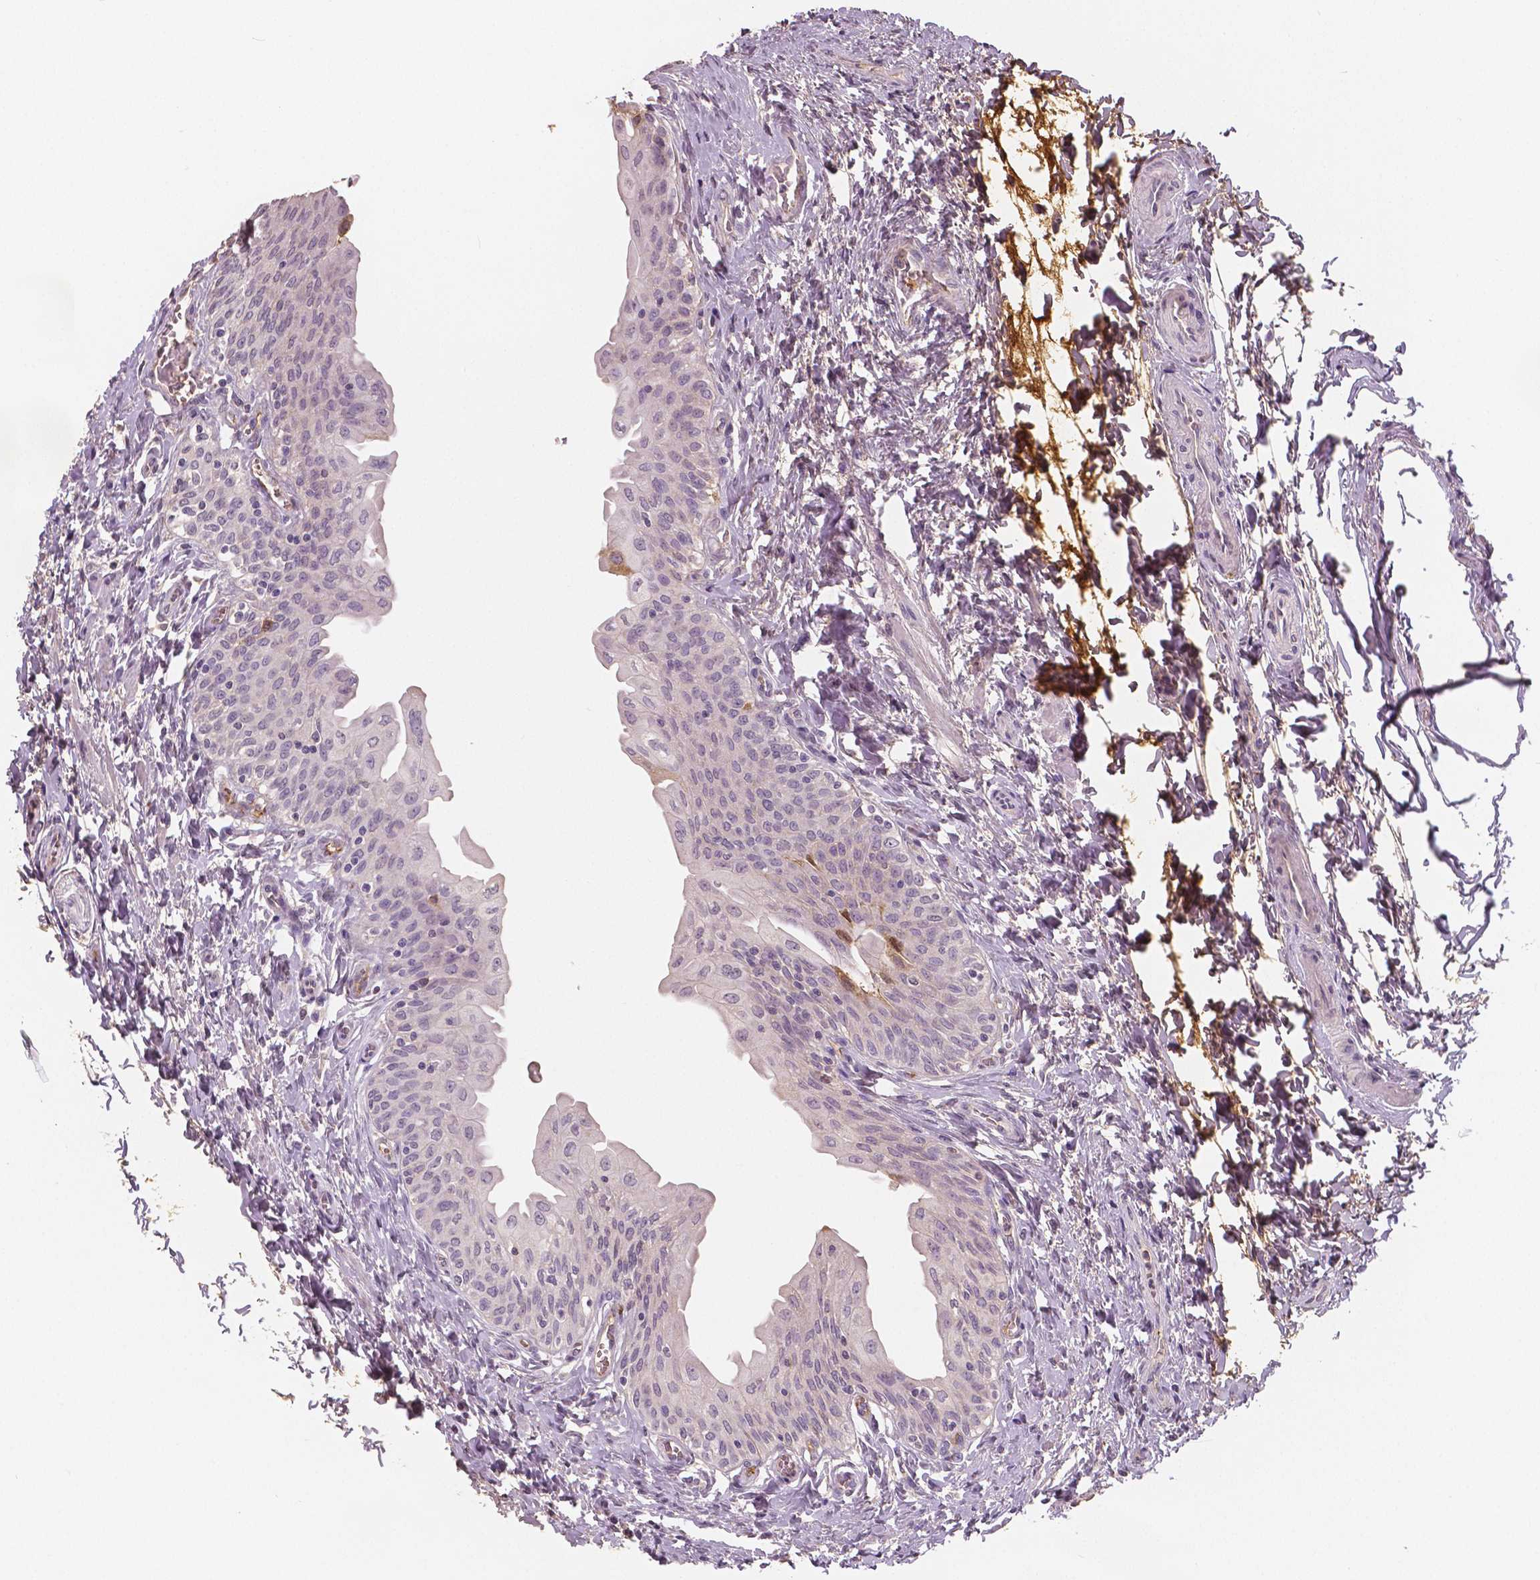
{"staining": {"intensity": "strong", "quantity": "<25%", "location": "cytoplasmic/membranous"}, "tissue": "urinary bladder", "cell_type": "Urothelial cells", "image_type": "normal", "snomed": [{"axis": "morphology", "description": "Normal tissue, NOS"}, {"axis": "topography", "description": "Urinary bladder"}], "caption": "IHC (DAB (3,3'-diaminobenzidine)) staining of unremarkable urinary bladder shows strong cytoplasmic/membranous protein positivity in about <25% of urothelial cells. (Stains: DAB in brown, nuclei in blue, Microscopy: brightfield microscopy at high magnification).", "gene": "APOA4", "patient": {"sex": "male", "age": 56}}